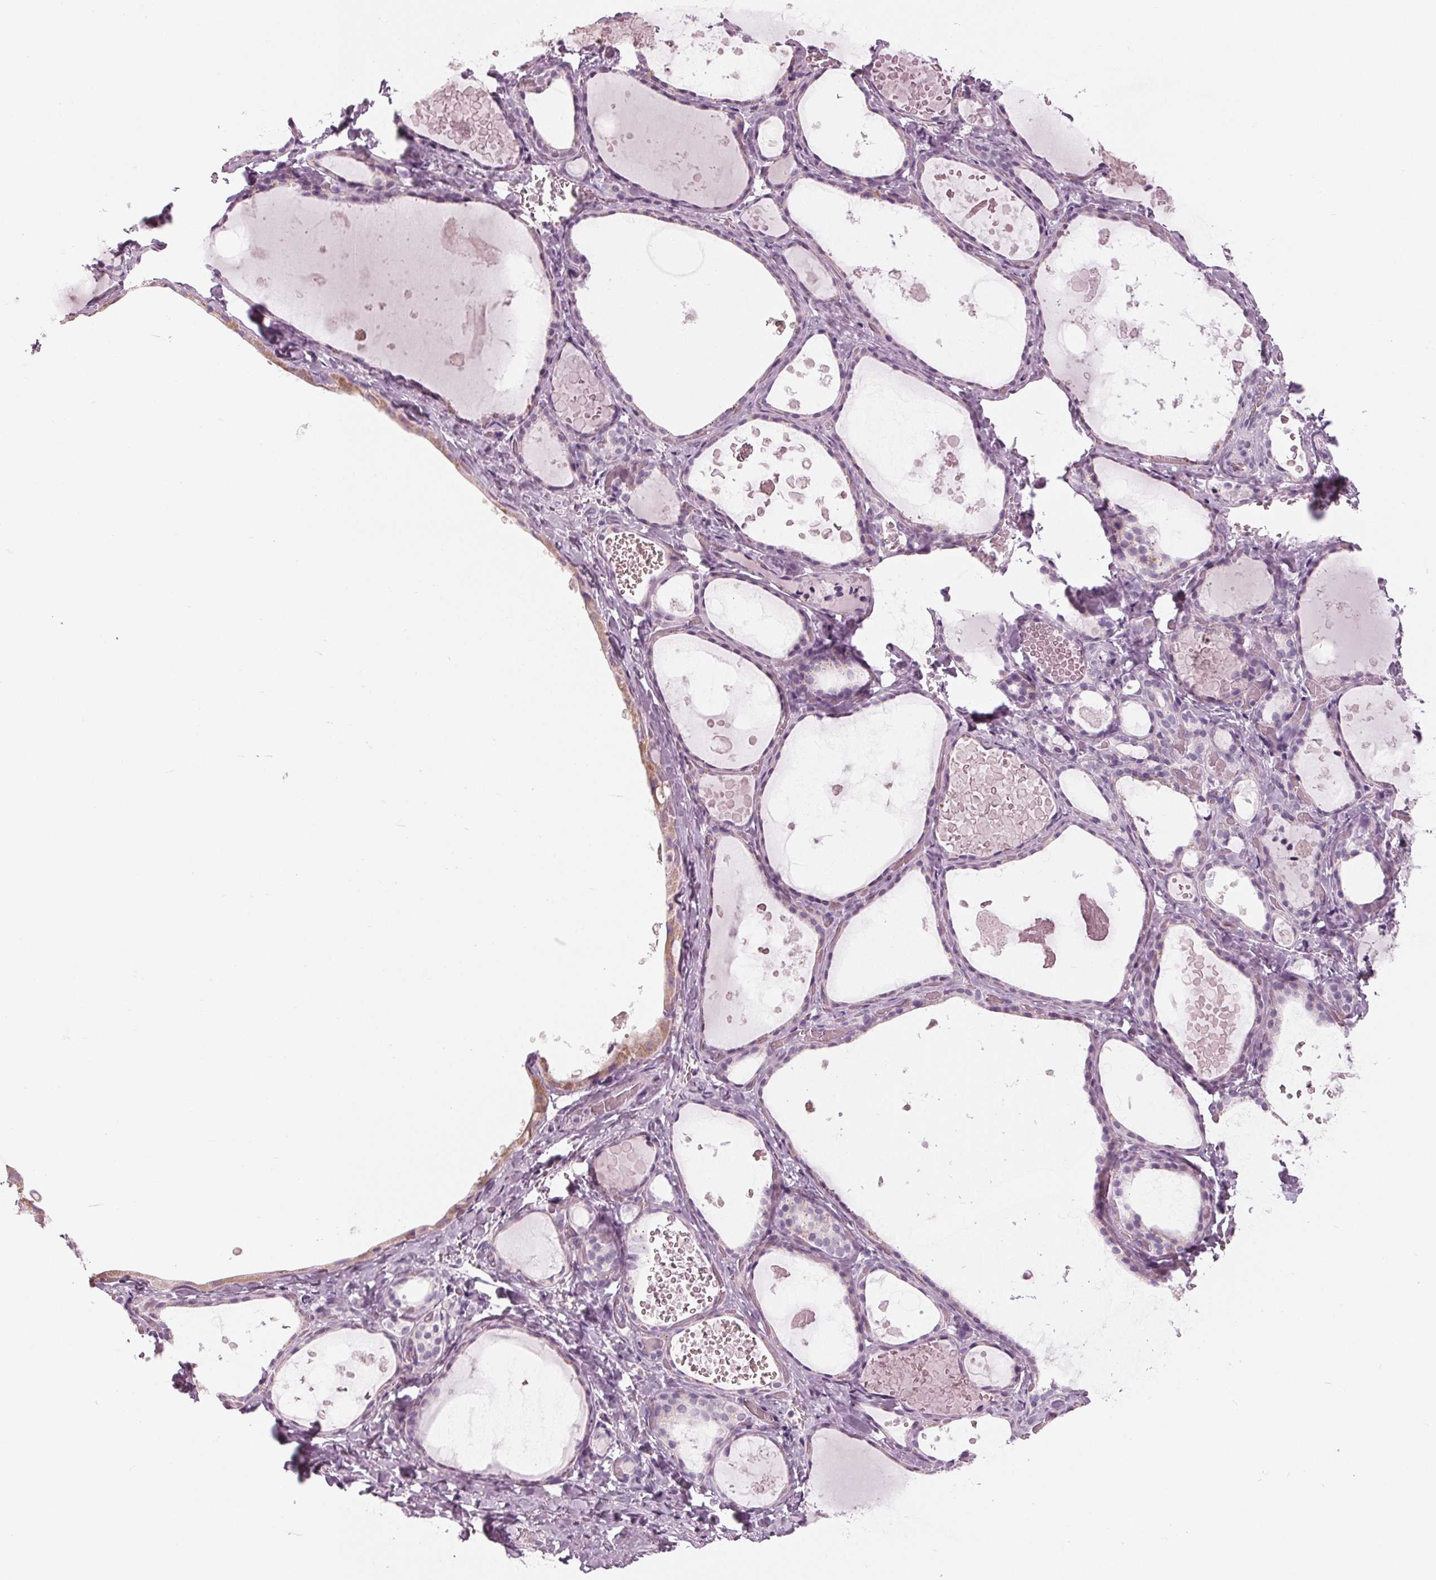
{"staining": {"intensity": "weak", "quantity": "<25%", "location": "cytoplasmic/membranous"}, "tissue": "thyroid gland", "cell_type": "Glandular cells", "image_type": "normal", "snomed": [{"axis": "morphology", "description": "Normal tissue, NOS"}, {"axis": "topography", "description": "Thyroid gland"}], "caption": "A high-resolution micrograph shows immunohistochemistry staining of benign thyroid gland, which demonstrates no significant positivity in glandular cells.", "gene": "SAMD4A", "patient": {"sex": "female", "age": 56}}